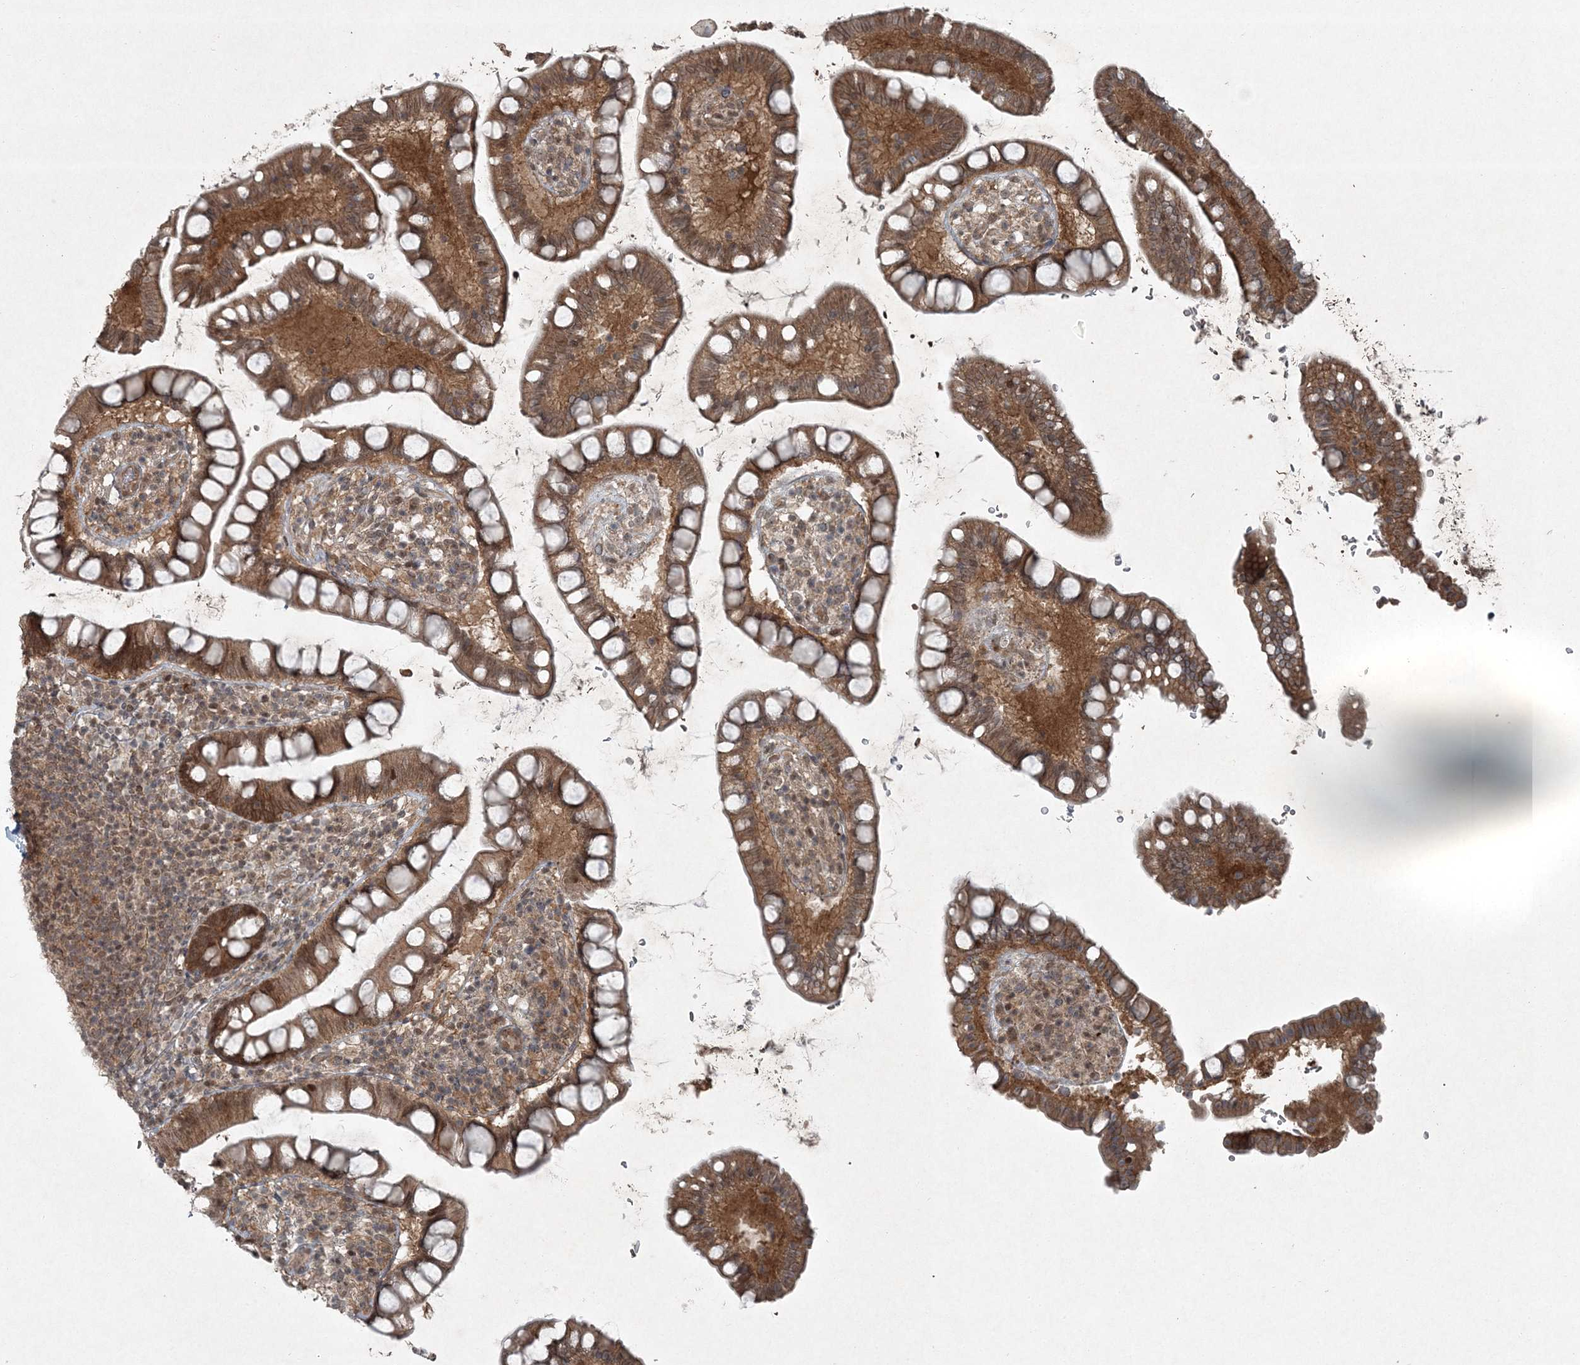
{"staining": {"intensity": "moderate", "quantity": ">75%", "location": "cytoplasmic/membranous,nuclear"}, "tissue": "small intestine", "cell_type": "Glandular cells", "image_type": "normal", "snomed": [{"axis": "morphology", "description": "Normal tissue, NOS"}, {"axis": "topography", "description": "Small intestine"}], "caption": "Protein expression analysis of normal human small intestine reveals moderate cytoplasmic/membranous,nuclear staining in about >75% of glandular cells. The protein of interest is shown in brown color, while the nuclei are stained blue.", "gene": "FBXL17", "patient": {"sex": "female", "age": 84}}